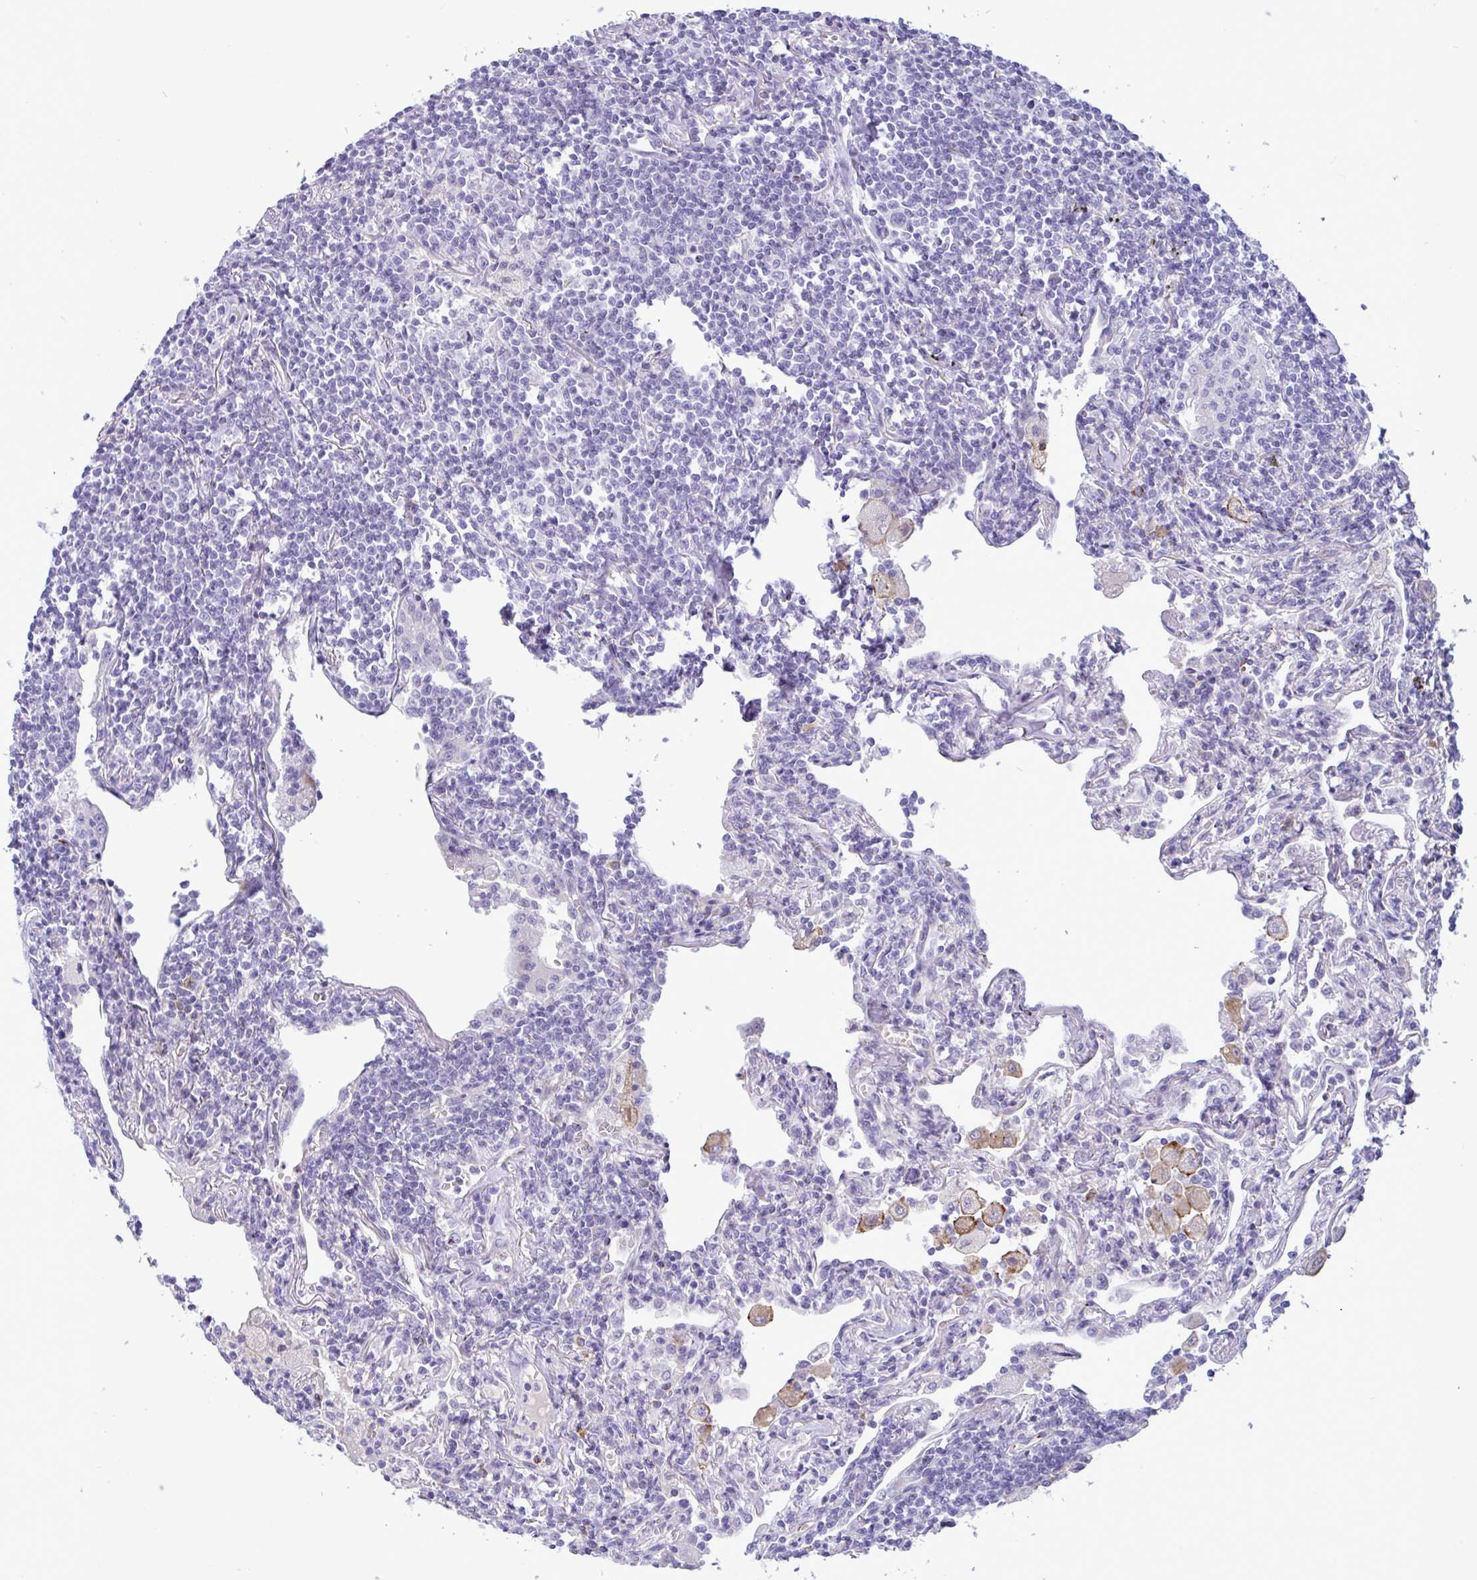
{"staining": {"intensity": "negative", "quantity": "none", "location": "none"}, "tissue": "lymphoma", "cell_type": "Tumor cells", "image_type": "cancer", "snomed": [{"axis": "morphology", "description": "Malignant lymphoma, non-Hodgkin's type, Low grade"}, {"axis": "topography", "description": "Lung"}], "caption": "High power microscopy histopathology image of an immunohistochemistry (IHC) photomicrograph of malignant lymphoma, non-Hodgkin's type (low-grade), revealing no significant positivity in tumor cells.", "gene": "SREBF1", "patient": {"sex": "female", "age": 71}}